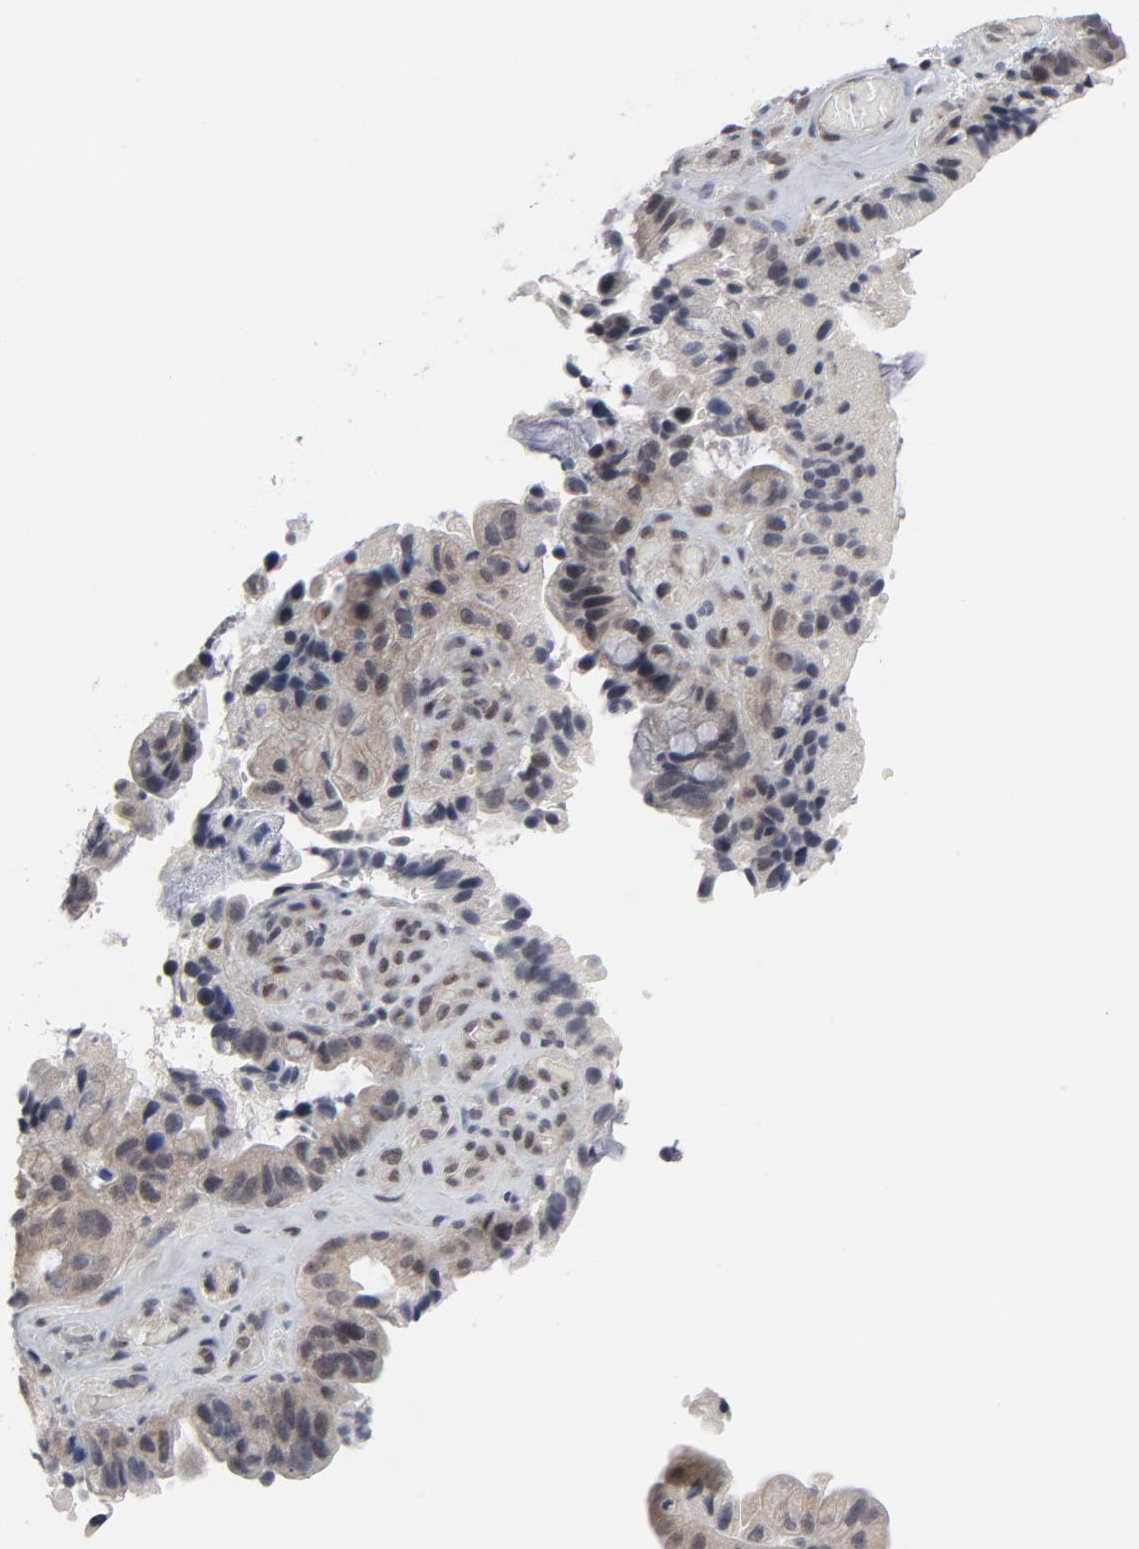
{"staining": {"intensity": "moderate", "quantity": "25%-75%", "location": "cytoplasmic/membranous,nuclear"}, "tissue": "pancreatic cancer", "cell_type": "Tumor cells", "image_type": "cancer", "snomed": [{"axis": "morphology", "description": "Adenocarcinoma, NOS"}, {"axis": "topography", "description": "Pancreas"}], "caption": "Moderate cytoplasmic/membranous and nuclear expression is present in about 25%-75% of tumor cells in pancreatic cancer (adenocarcinoma).", "gene": "GABPA", "patient": {"sex": "male", "age": 82}}